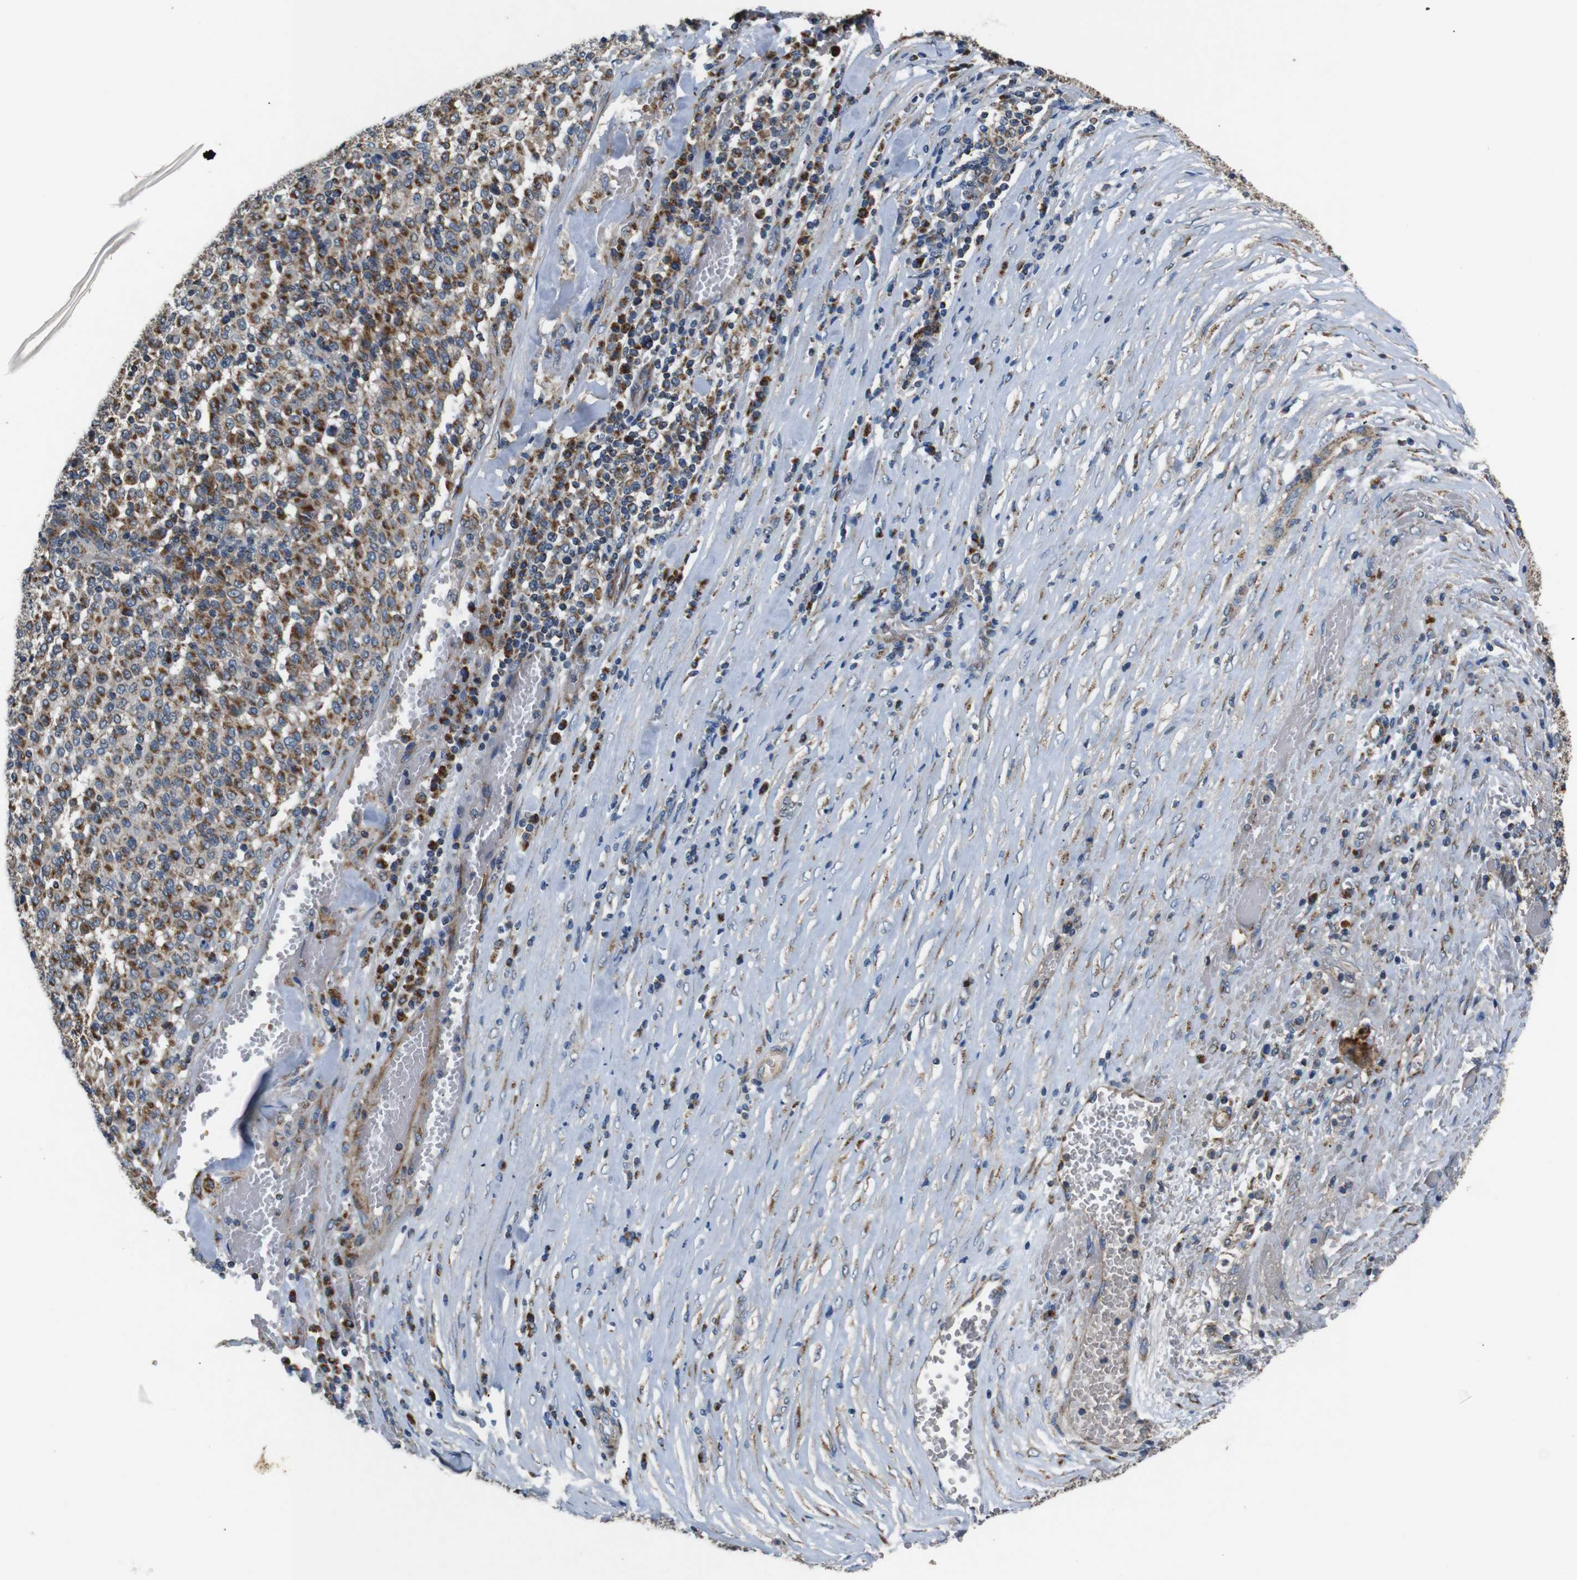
{"staining": {"intensity": "moderate", "quantity": ">75%", "location": "cytoplasmic/membranous"}, "tissue": "melanoma", "cell_type": "Tumor cells", "image_type": "cancer", "snomed": [{"axis": "morphology", "description": "Malignant melanoma, Metastatic site"}, {"axis": "topography", "description": "Pancreas"}], "caption": "This image demonstrates immunohistochemistry staining of malignant melanoma (metastatic site), with medium moderate cytoplasmic/membranous expression in about >75% of tumor cells.", "gene": "NETO2", "patient": {"sex": "female", "age": 30}}